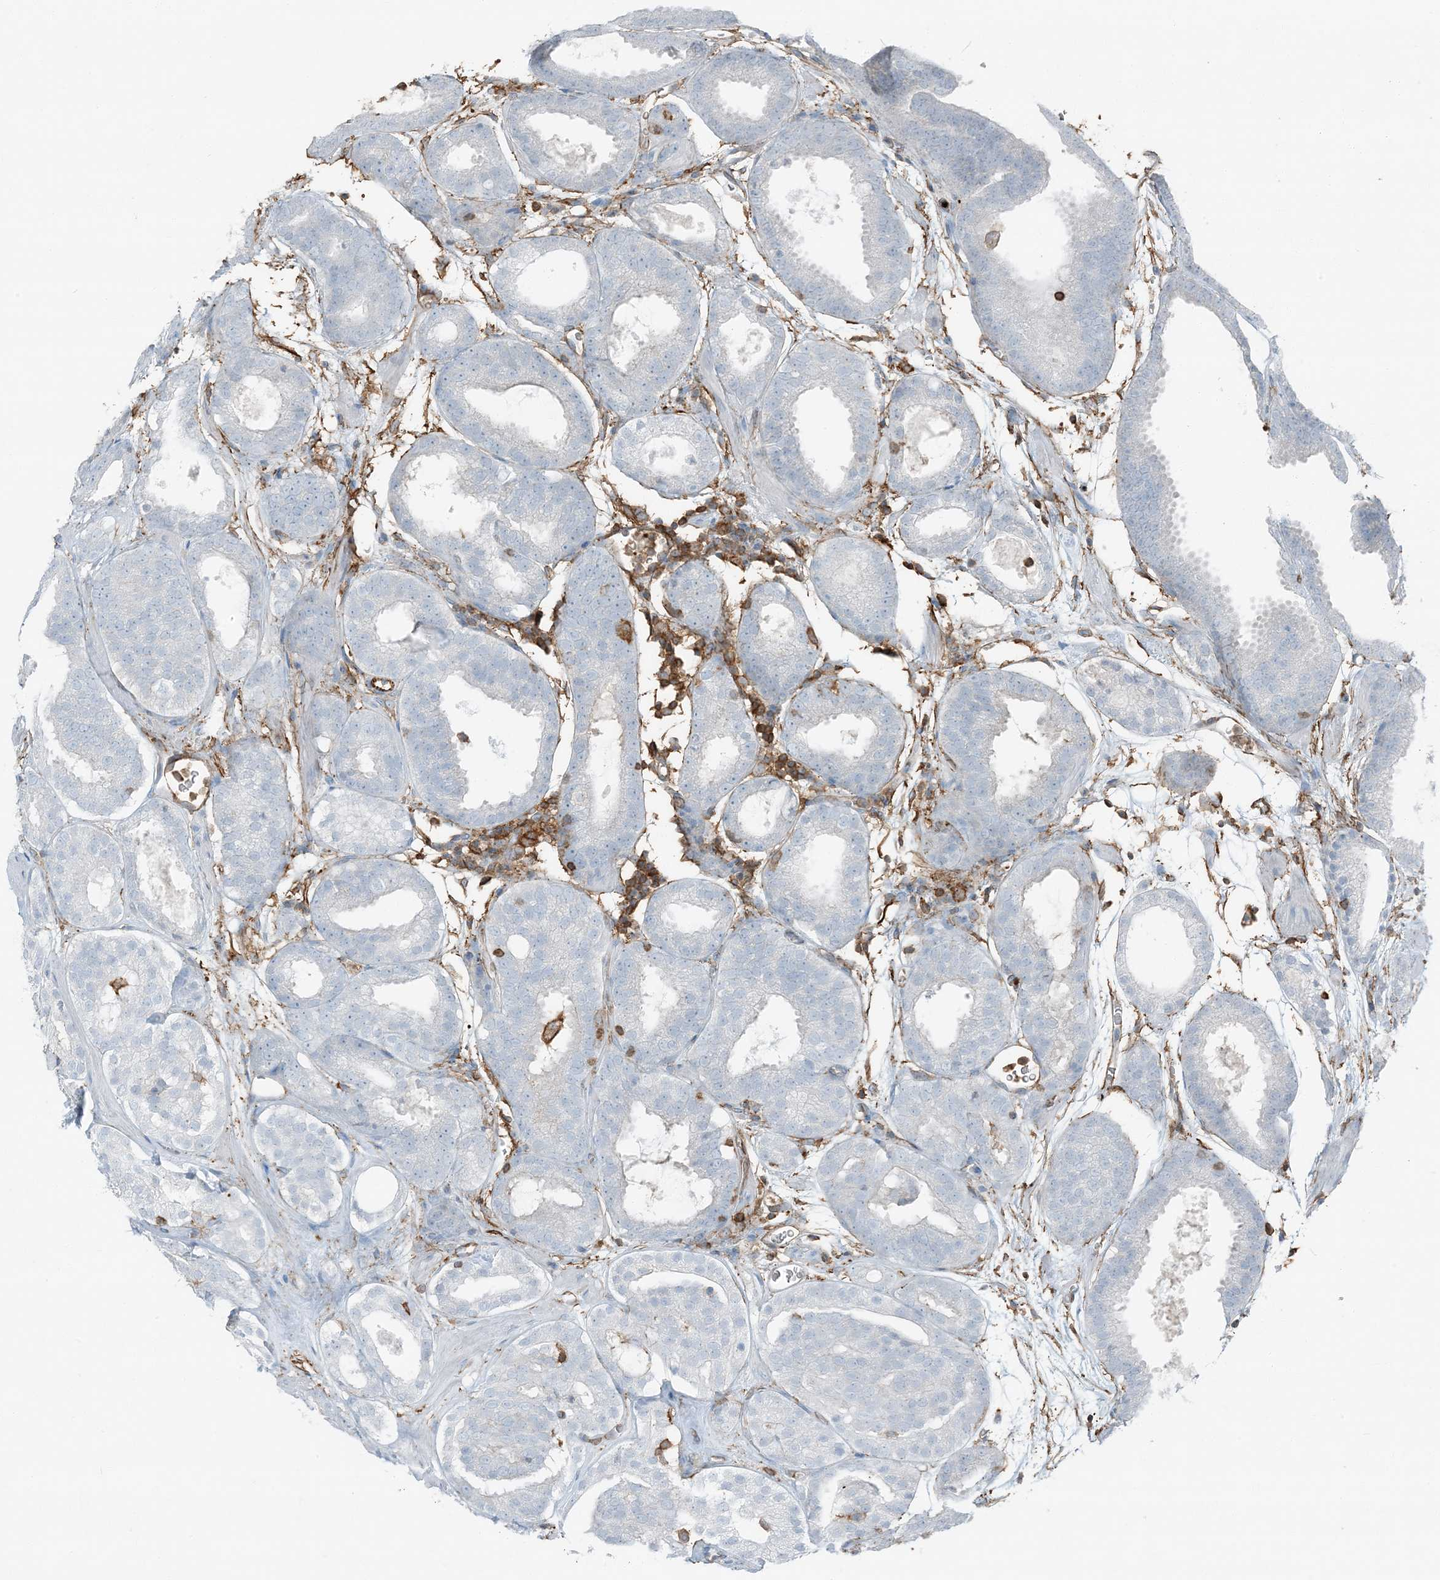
{"staining": {"intensity": "negative", "quantity": "none", "location": "none"}, "tissue": "prostate cancer", "cell_type": "Tumor cells", "image_type": "cancer", "snomed": [{"axis": "morphology", "description": "Adenocarcinoma, Low grade"}, {"axis": "topography", "description": "Prostate"}], "caption": "Immunohistochemistry (IHC) histopathology image of neoplastic tissue: human low-grade adenocarcinoma (prostate) stained with DAB (3,3'-diaminobenzidine) shows no significant protein expression in tumor cells.", "gene": "APOBEC3C", "patient": {"sex": "male", "age": 69}}